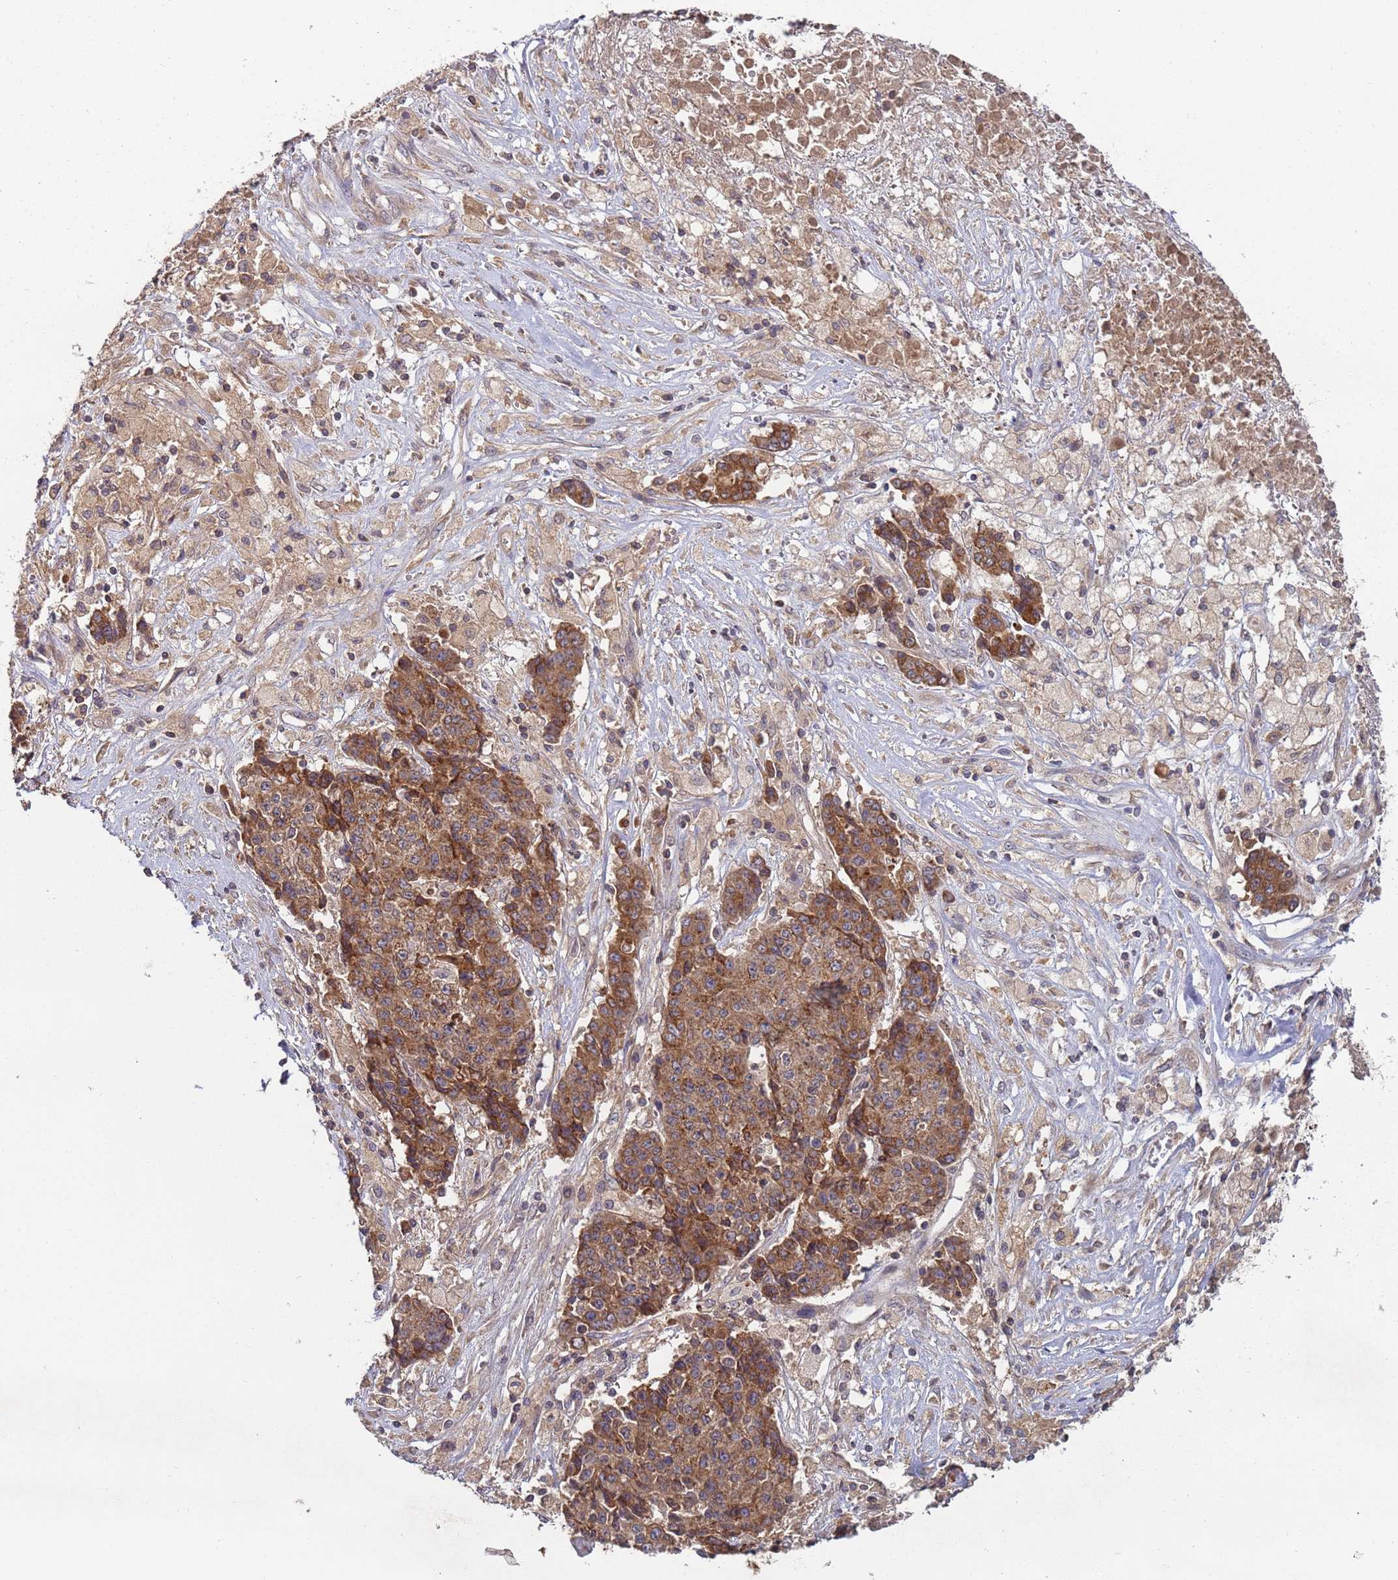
{"staining": {"intensity": "moderate", "quantity": ">75%", "location": "cytoplasmic/membranous"}, "tissue": "ovarian cancer", "cell_type": "Tumor cells", "image_type": "cancer", "snomed": [{"axis": "morphology", "description": "Carcinoma, endometroid"}, {"axis": "topography", "description": "Ovary"}], "caption": "A medium amount of moderate cytoplasmic/membranous expression is present in approximately >75% of tumor cells in ovarian endometroid carcinoma tissue. The staining was performed using DAB (3,3'-diaminobenzidine), with brown indicating positive protein expression. Nuclei are stained blue with hematoxylin.", "gene": "OR5A2", "patient": {"sex": "female", "age": 42}}